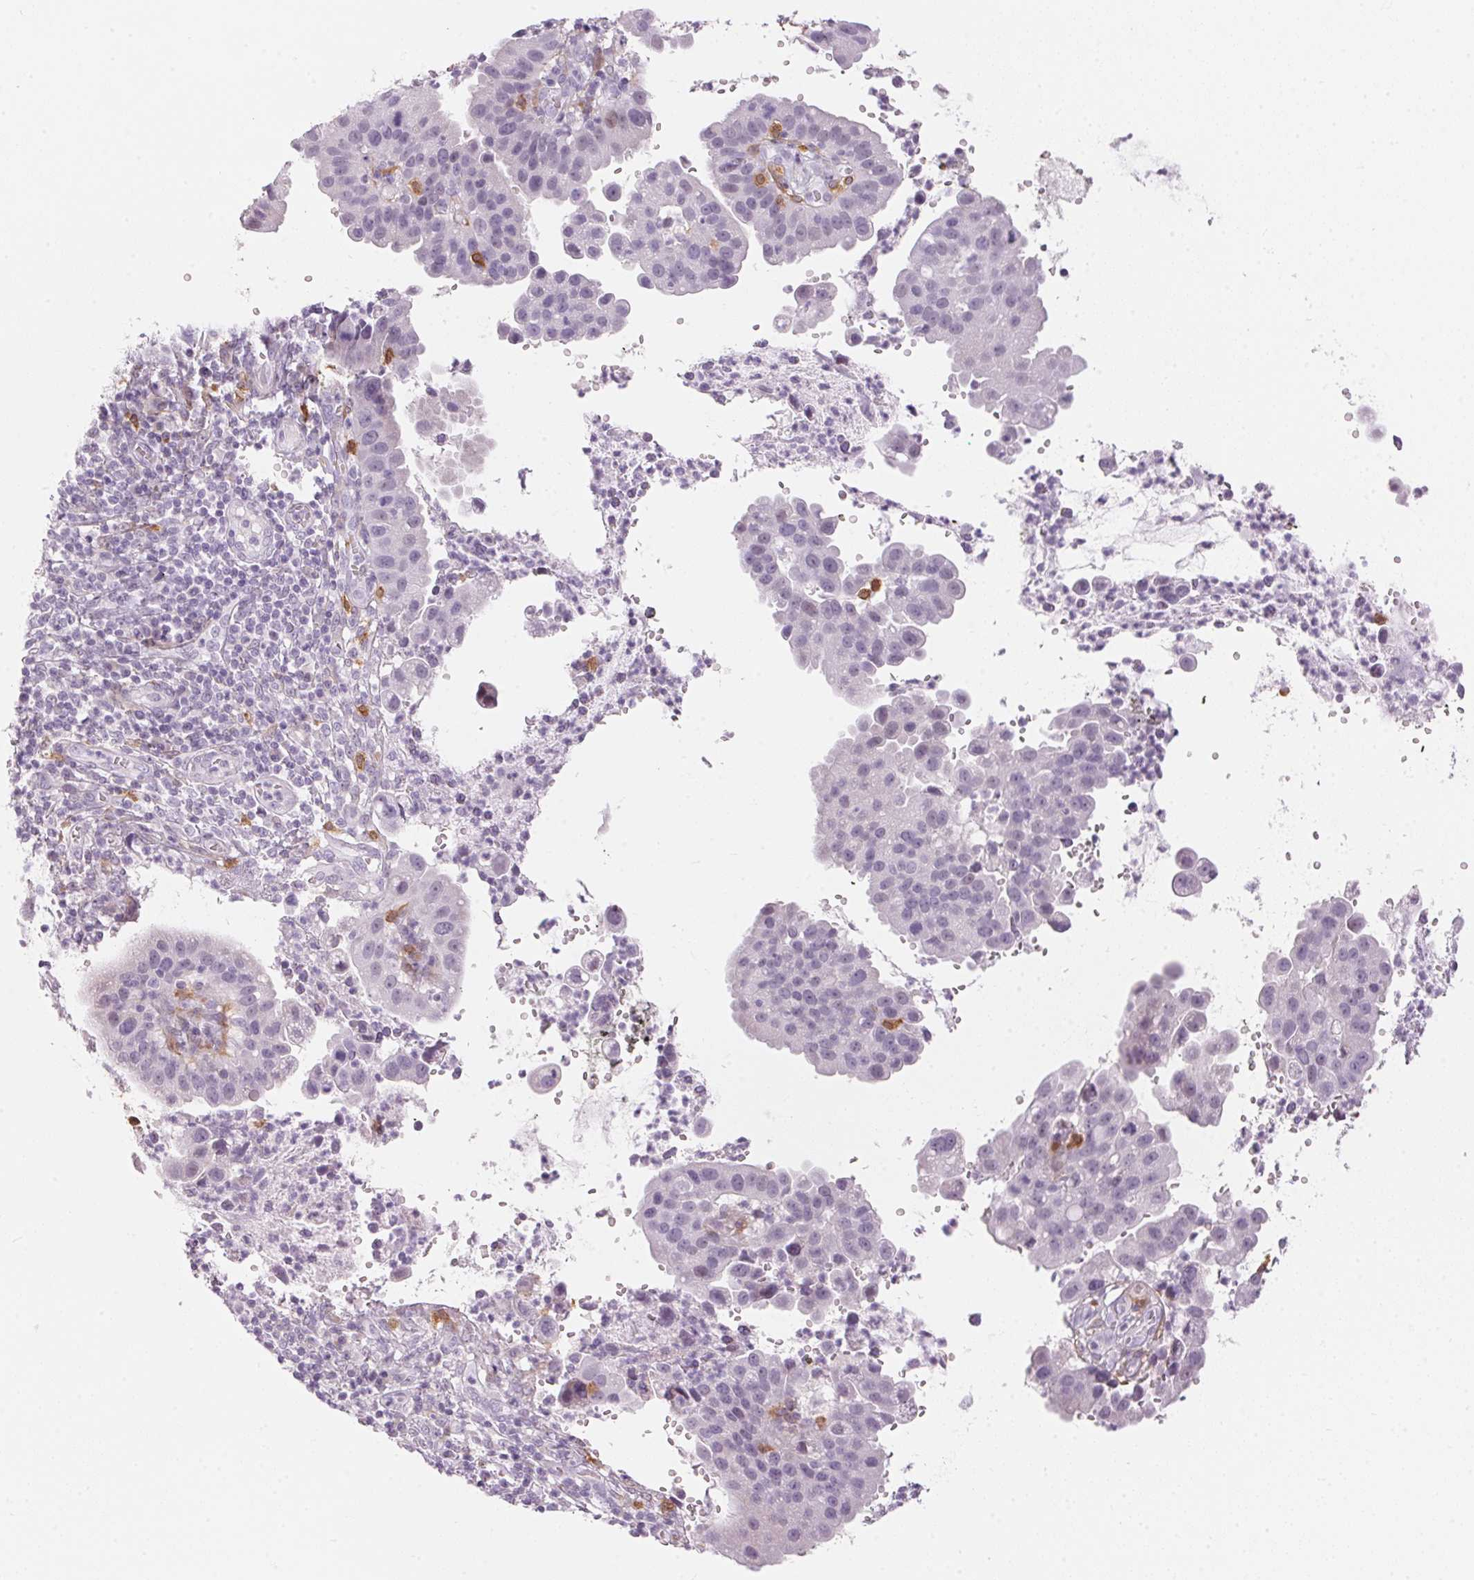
{"staining": {"intensity": "negative", "quantity": "none", "location": "none"}, "tissue": "cervical cancer", "cell_type": "Tumor cells", "image_type": "cancer", "snomed": [{"axis": "morphology", "description": "Adenocarcinoma, NOS"}, {"axis": "topography", "description": "Cervix"}], "caption": "Immunohistochemistry histopathology image of cervical cancer stained for a protein (brown), which reveals no expression in tumor cells. The staining was performed using DAB to visualize the protein expression in brown, while the nuclei were stained in blue with hematoxylin (Magnification: 20x).", "gene": "CADPS", "patient": {"sex": "female", "age": 34}}